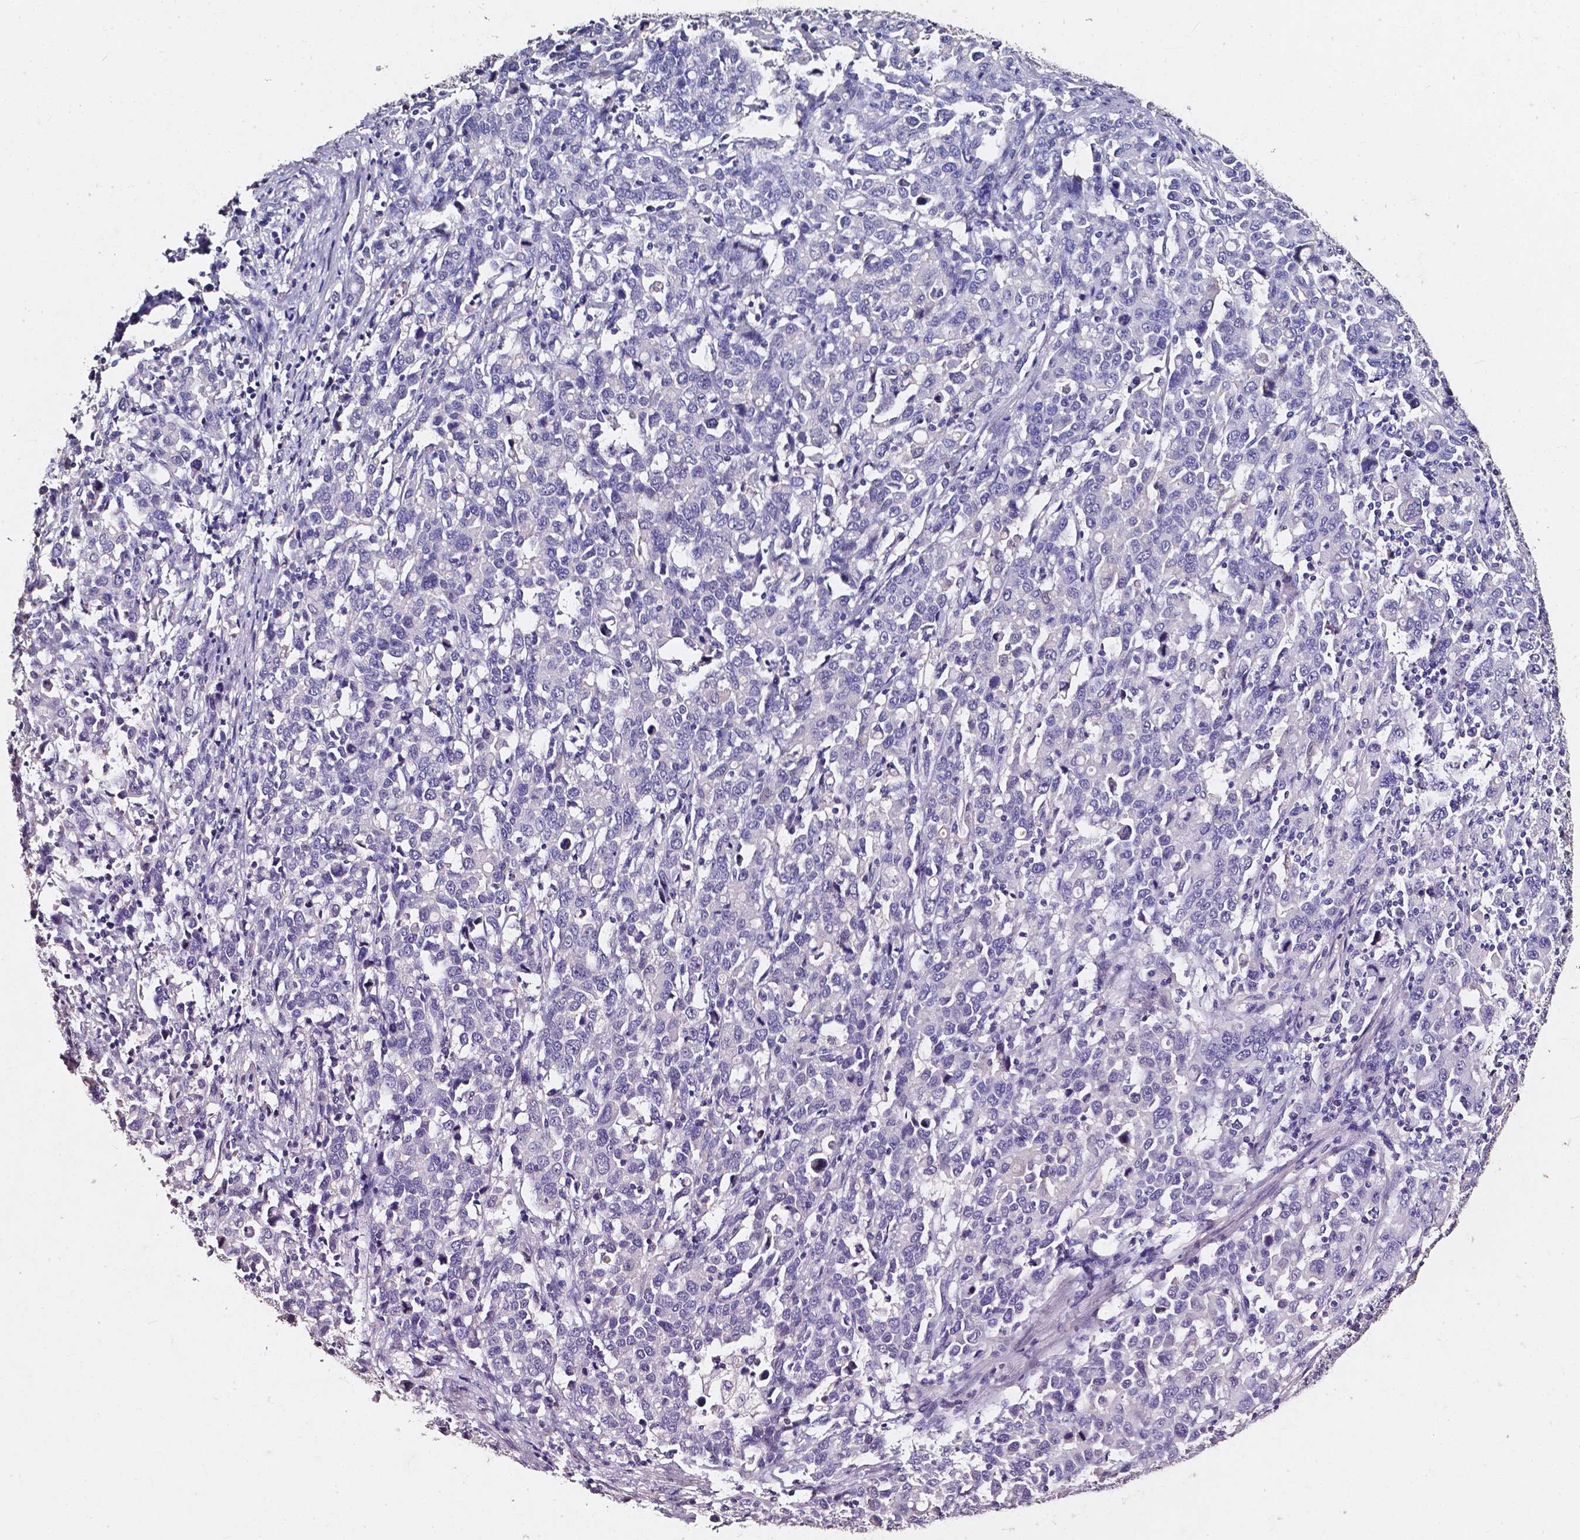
{"staining": {"intensity": "negative", "quantity": "none", "location": "none"}, "tissue": "stomach cancer", "cell_type": "Tumor cells", "image_type": "cancer", "snomed": [{"axis": "morphology", "description": "Adenocarcinoma, NOS"}, {"axis": "topography", "description": "Stomach, upper"}], "caption": "A micrograph of human stomach cancer (adenocarcinoma) is negative for staining in tumor cells.", "gene": "AKR1B10", "patient": {"sex": "male", "age": 69}}